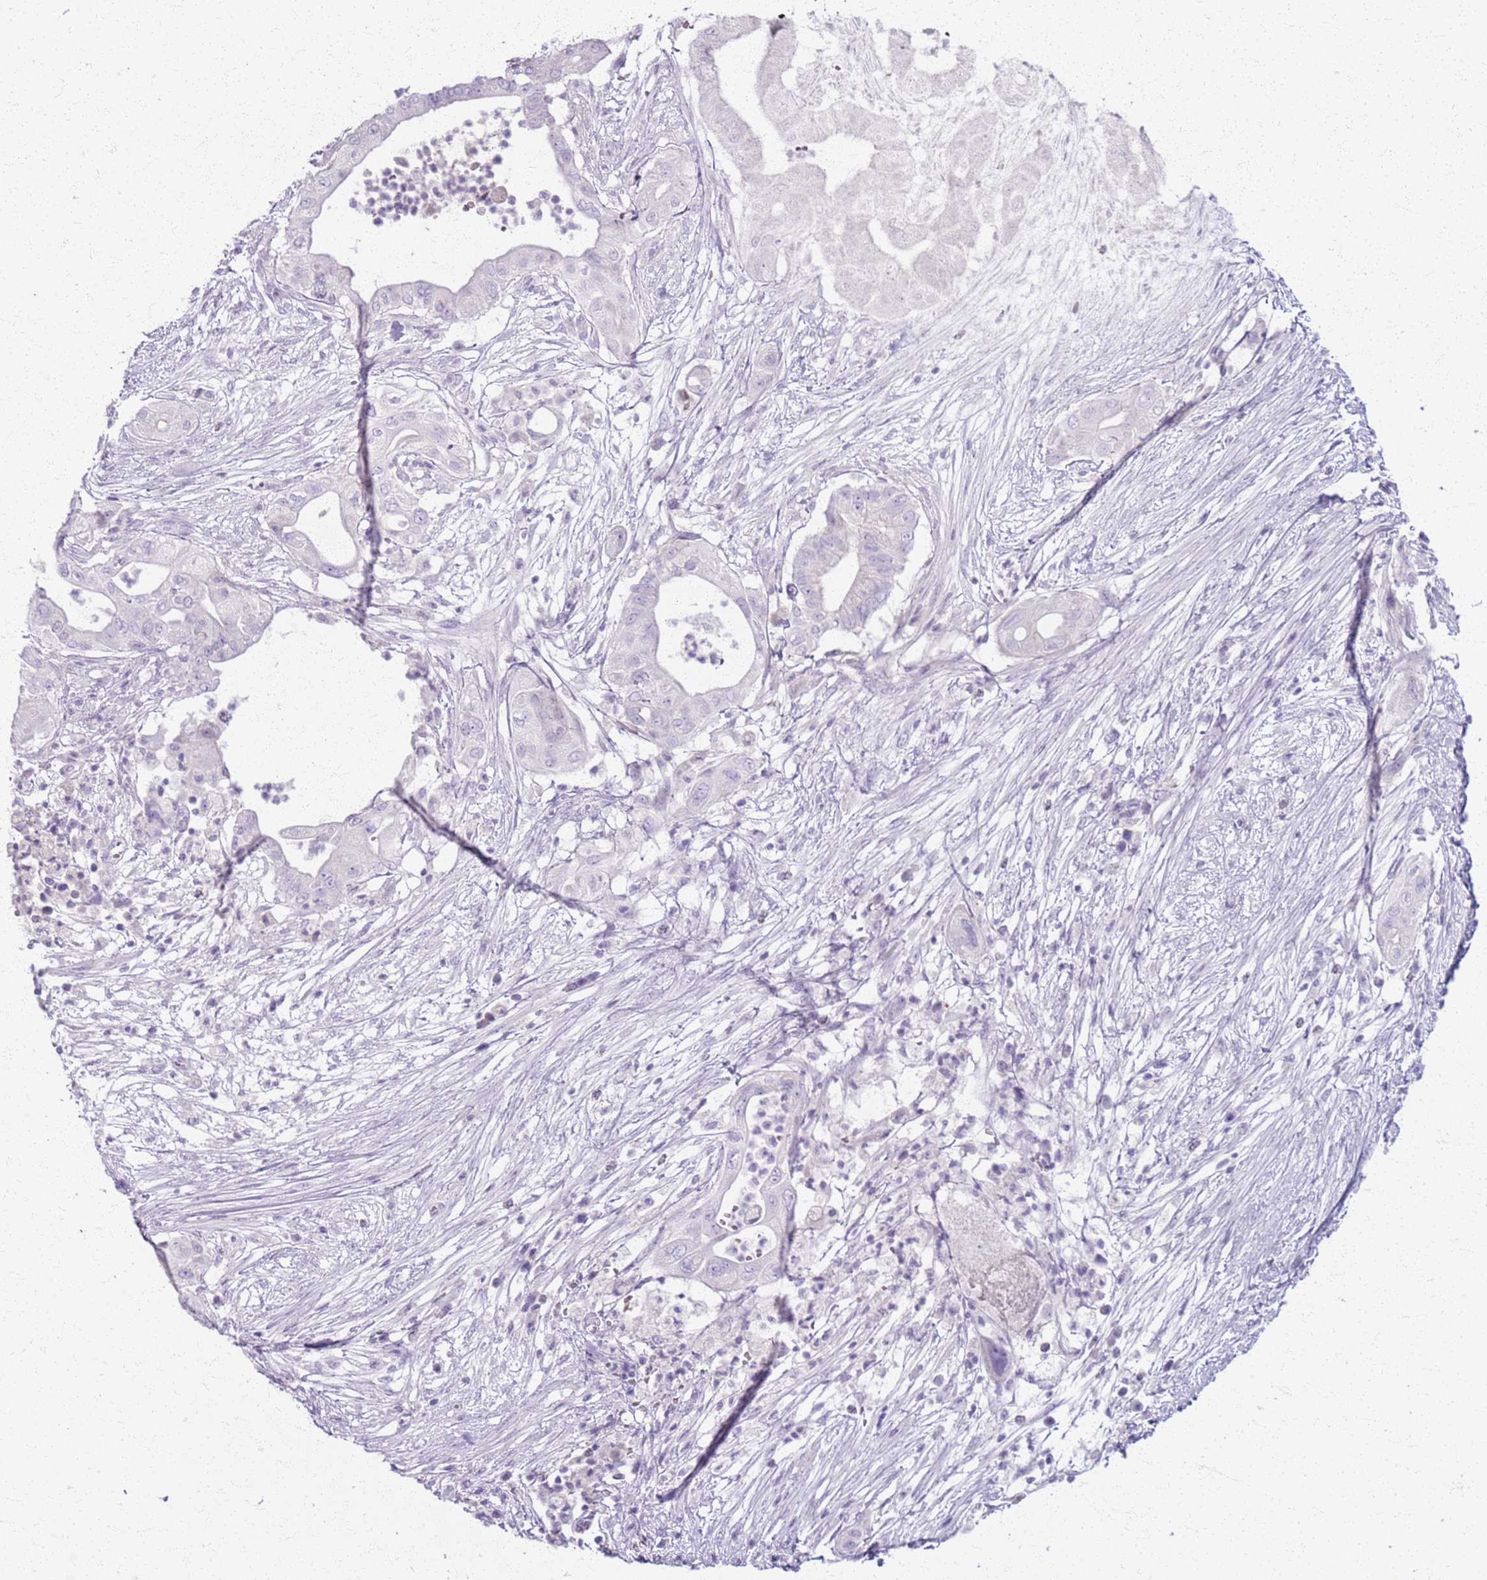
{"staining": {"intensity": "negative", "quantity": "none", "location": "none"}, "tissue": "pancreatic cancer", "cell_type": "Tumor cells", "image_type": "cancer", "snomed": [{"axis": "morphology", "description": "Adenocarcinoma, NOS"}, {"axis": "topography", "description": "Pancreas"}], "caption": "High power microscopy image of an immunohistochemistry histopathology image of pancreatic cancer, revealing no significant staining in tumor cells.", "gene": "CSRP3", "patient": {"sex": "male", "age": 68}}